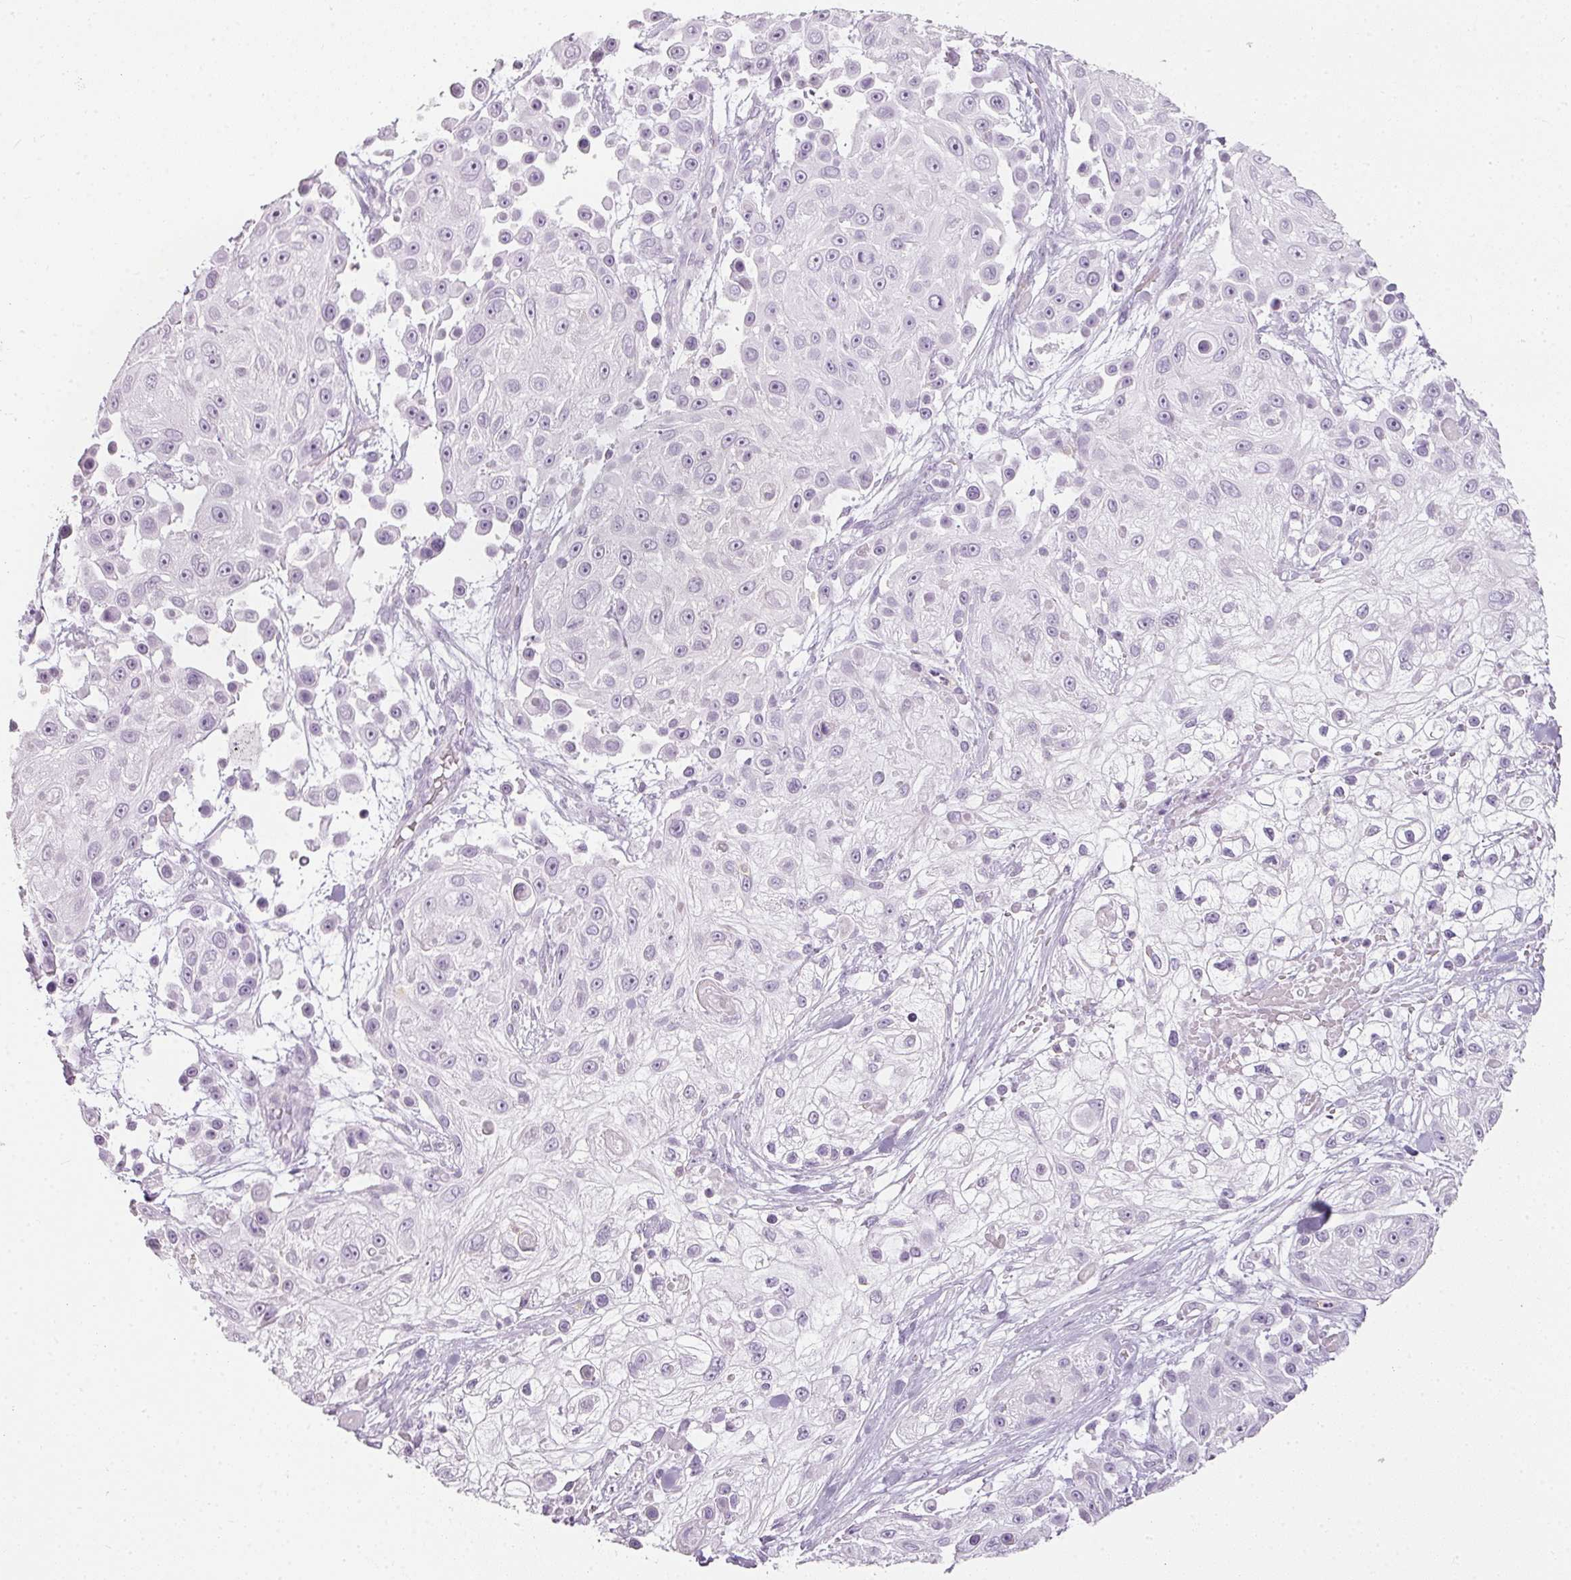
{"staining": {"intensity": "negative", "quantity": "none", "location": "none"}, "tissue": "skin cancer", "cell_type": "Tumor cells", "image_type": "cancer", "snomed": [{"axis": "morphology", "description": "Squamous cell carcinoma, NOS"}, {"axis": "topography", "description": "Skin"}], "caption": "This is an immunohistochemistry histopathology image of skin cancer (squamous cell carcinoma). There is no positivity in tumor cells.", "gene": "TMEM42", "patient": {"sex": "male", "age": 67}}